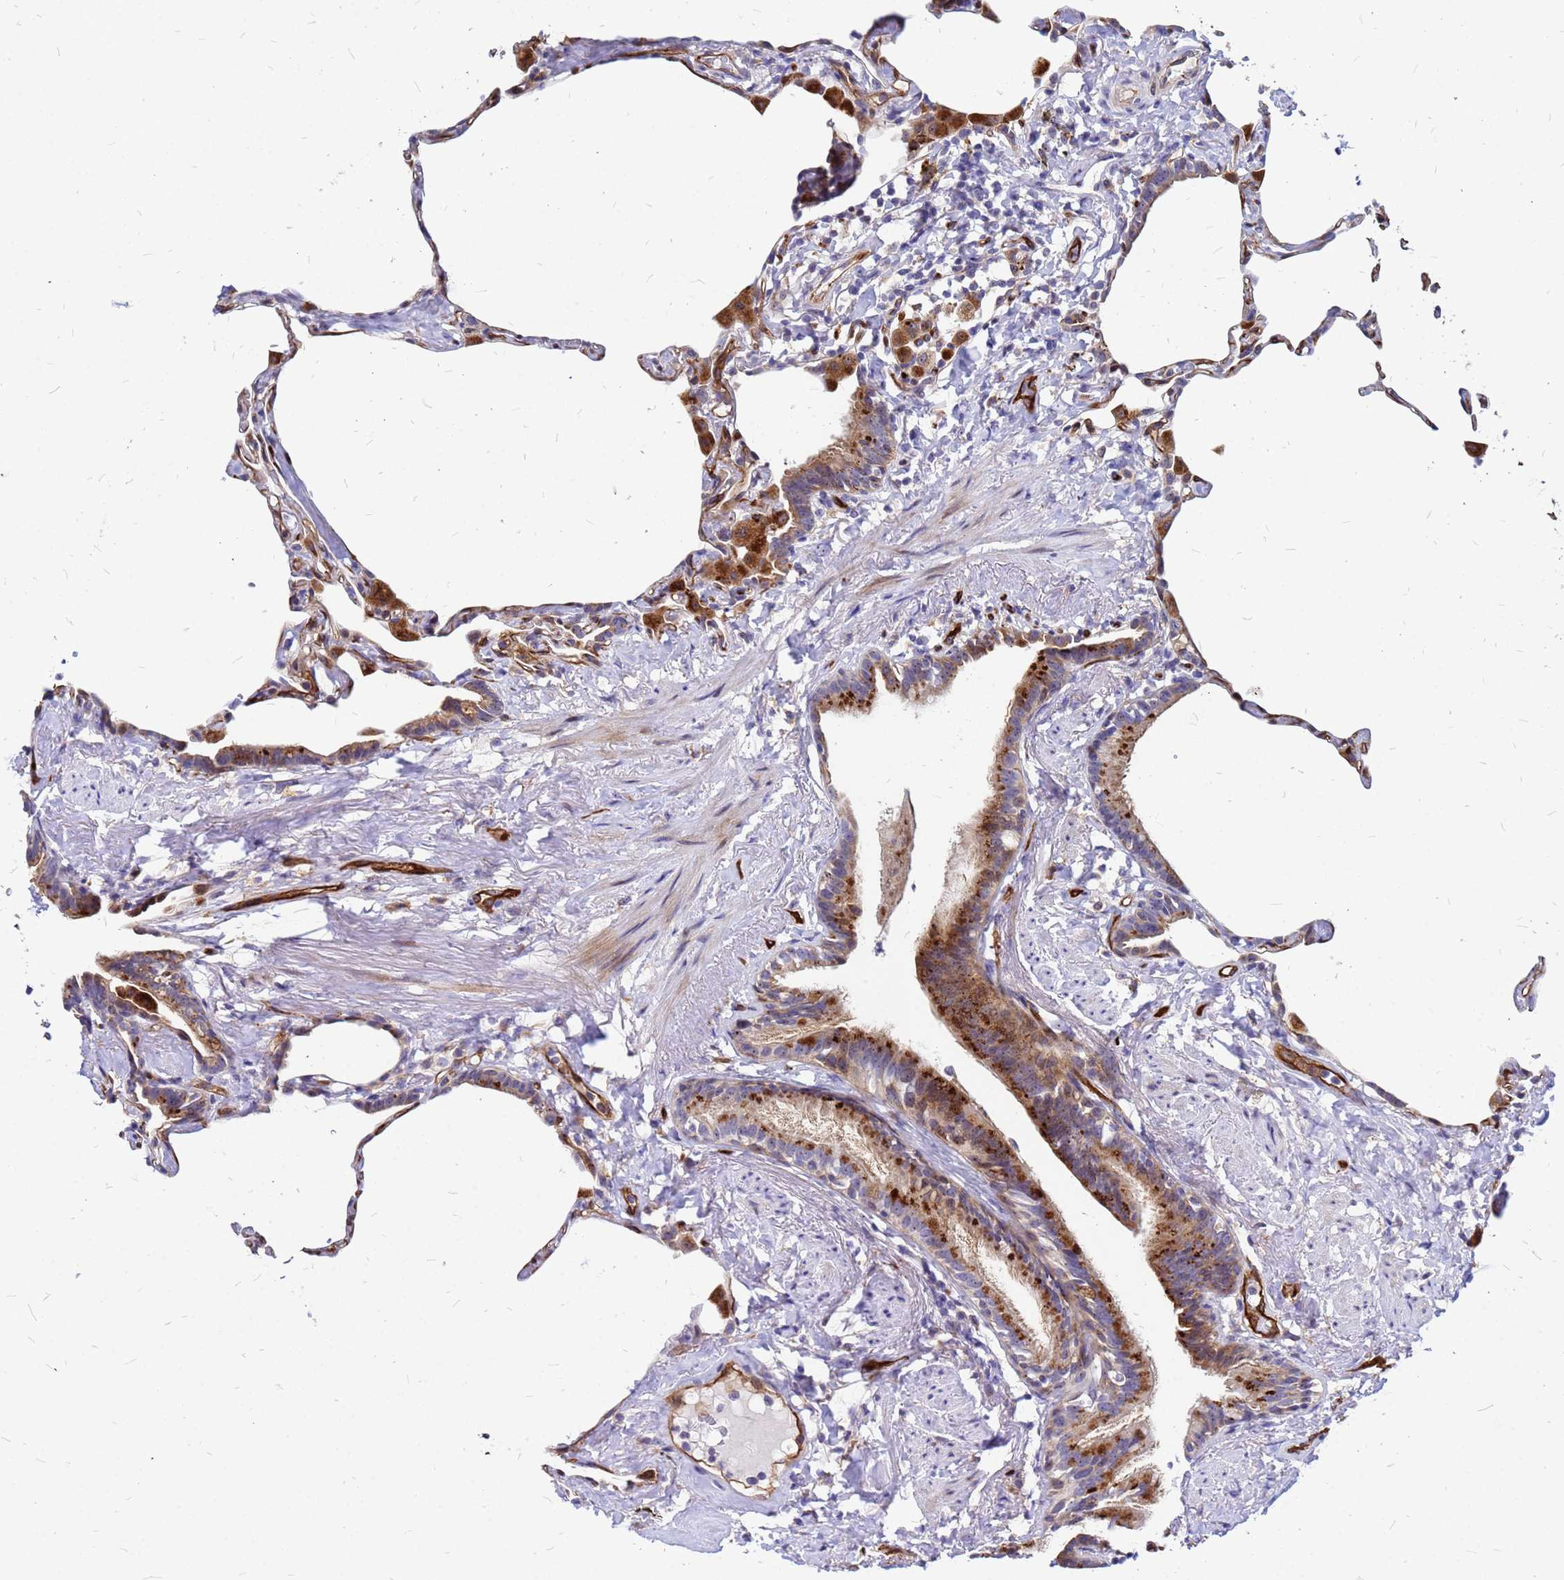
{"staining": {"intensity": "moderate", "quantity": "<25%", "location": "cytoplasmic/membranous"}, "tissue": "lung", "cell_type": "Alveolar cells", "image_type": "normal", "snomed": [{"axis": "morphology", "description": "Normal tissue, NOS"}, {"axis": "topography", "description": "Lung"}], "caption": "A brown stain labels moderate cytoplasmic/membranous positivity of a protein in alveolar cells of unremarkable human lung. (IHC, brightfield microscopy, high magnification).", "gene": "NOSTRIN", "patient": {"sex": "male", "age": 65}}